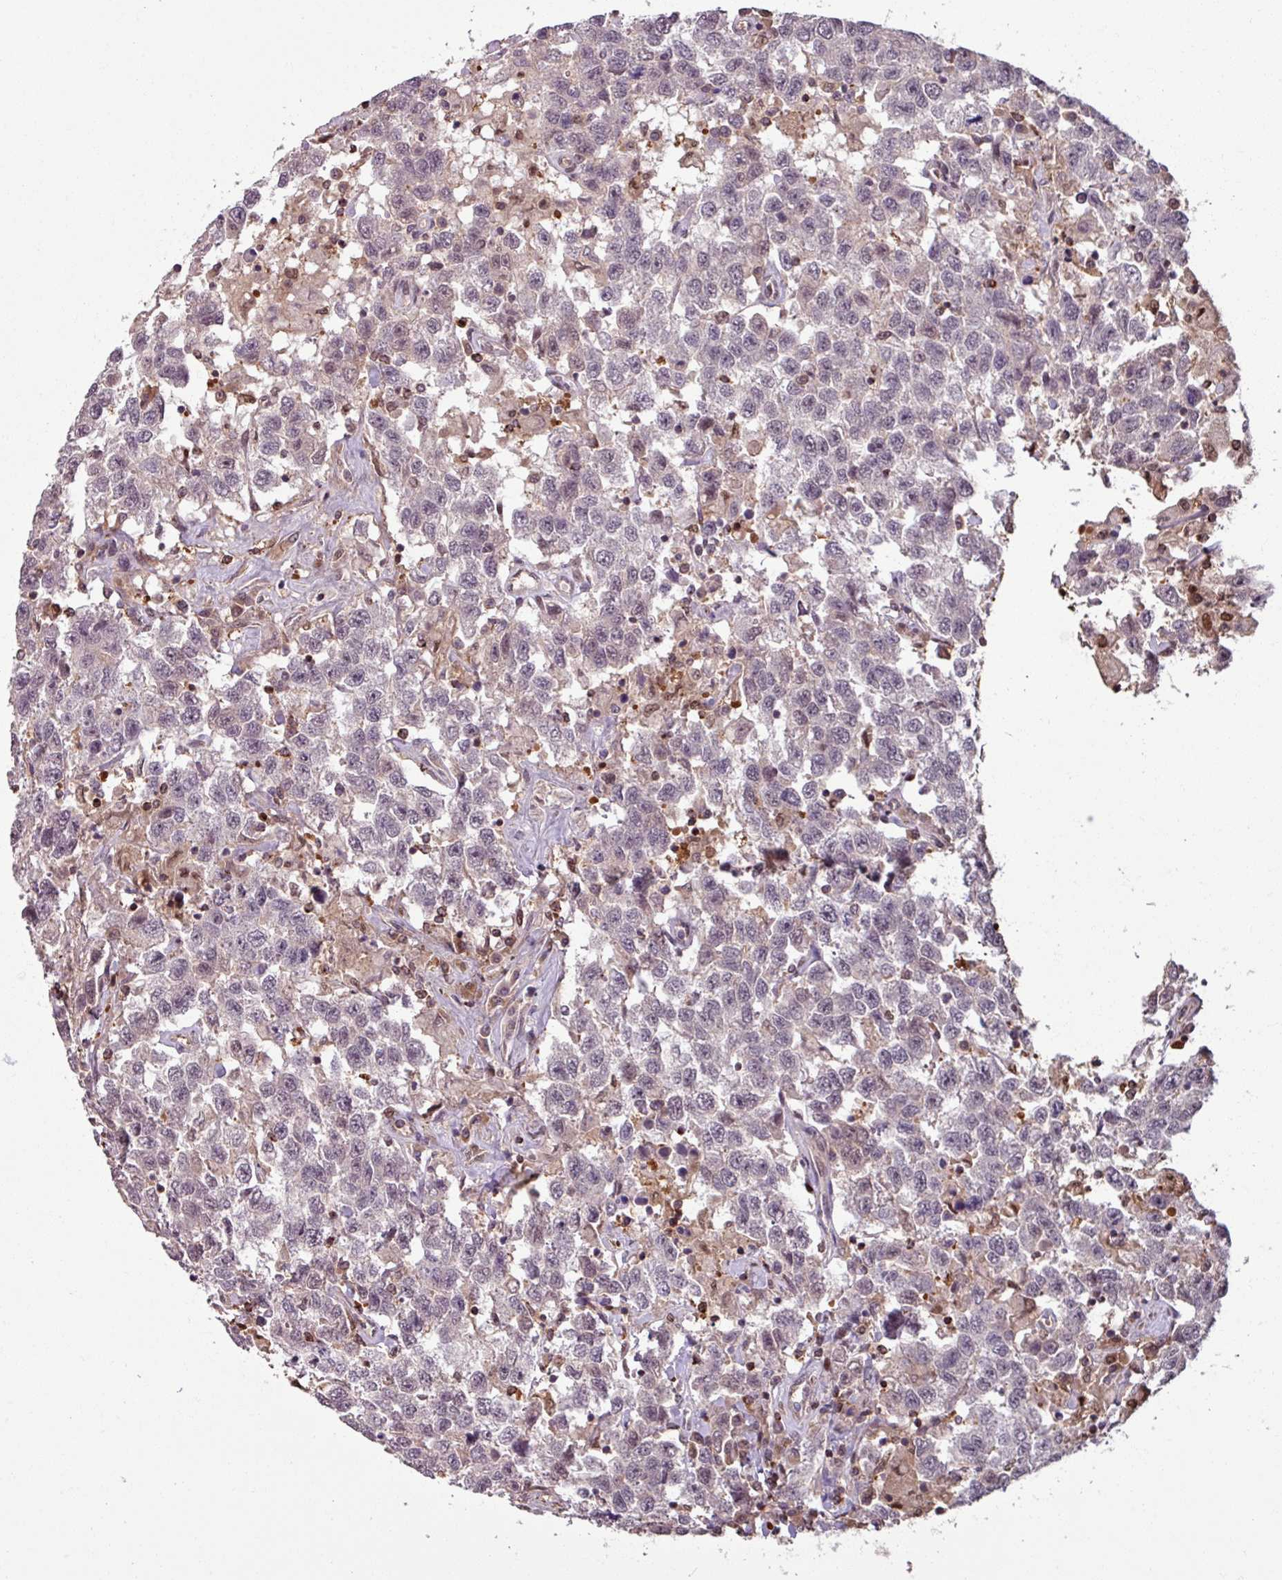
{"staining": {"intensity": "weak", "quantity": "<25%", "location": "nuclear"}, "tissue": "testis cancer", "cell_type": "Tumor cells", "image_type": "cancer", "snomed": [{"axis": "morphology", "description": "Seminoma, NOS"}, {"axis": "topography", "description": "Testis"}], "caption": "DAB immunohistochemical staining of human seminoma (testis) exhibits no significant staining in tumor cells. Brightfield microscopy of immunohistochemistry (IHC) stained with DAB (3,3'-diaminobenzidine) (brown) and hematoxylin (blue), captured at high magnification.", "gene": "OR6B1", "patient": {"sex": "male", "age": 41}}